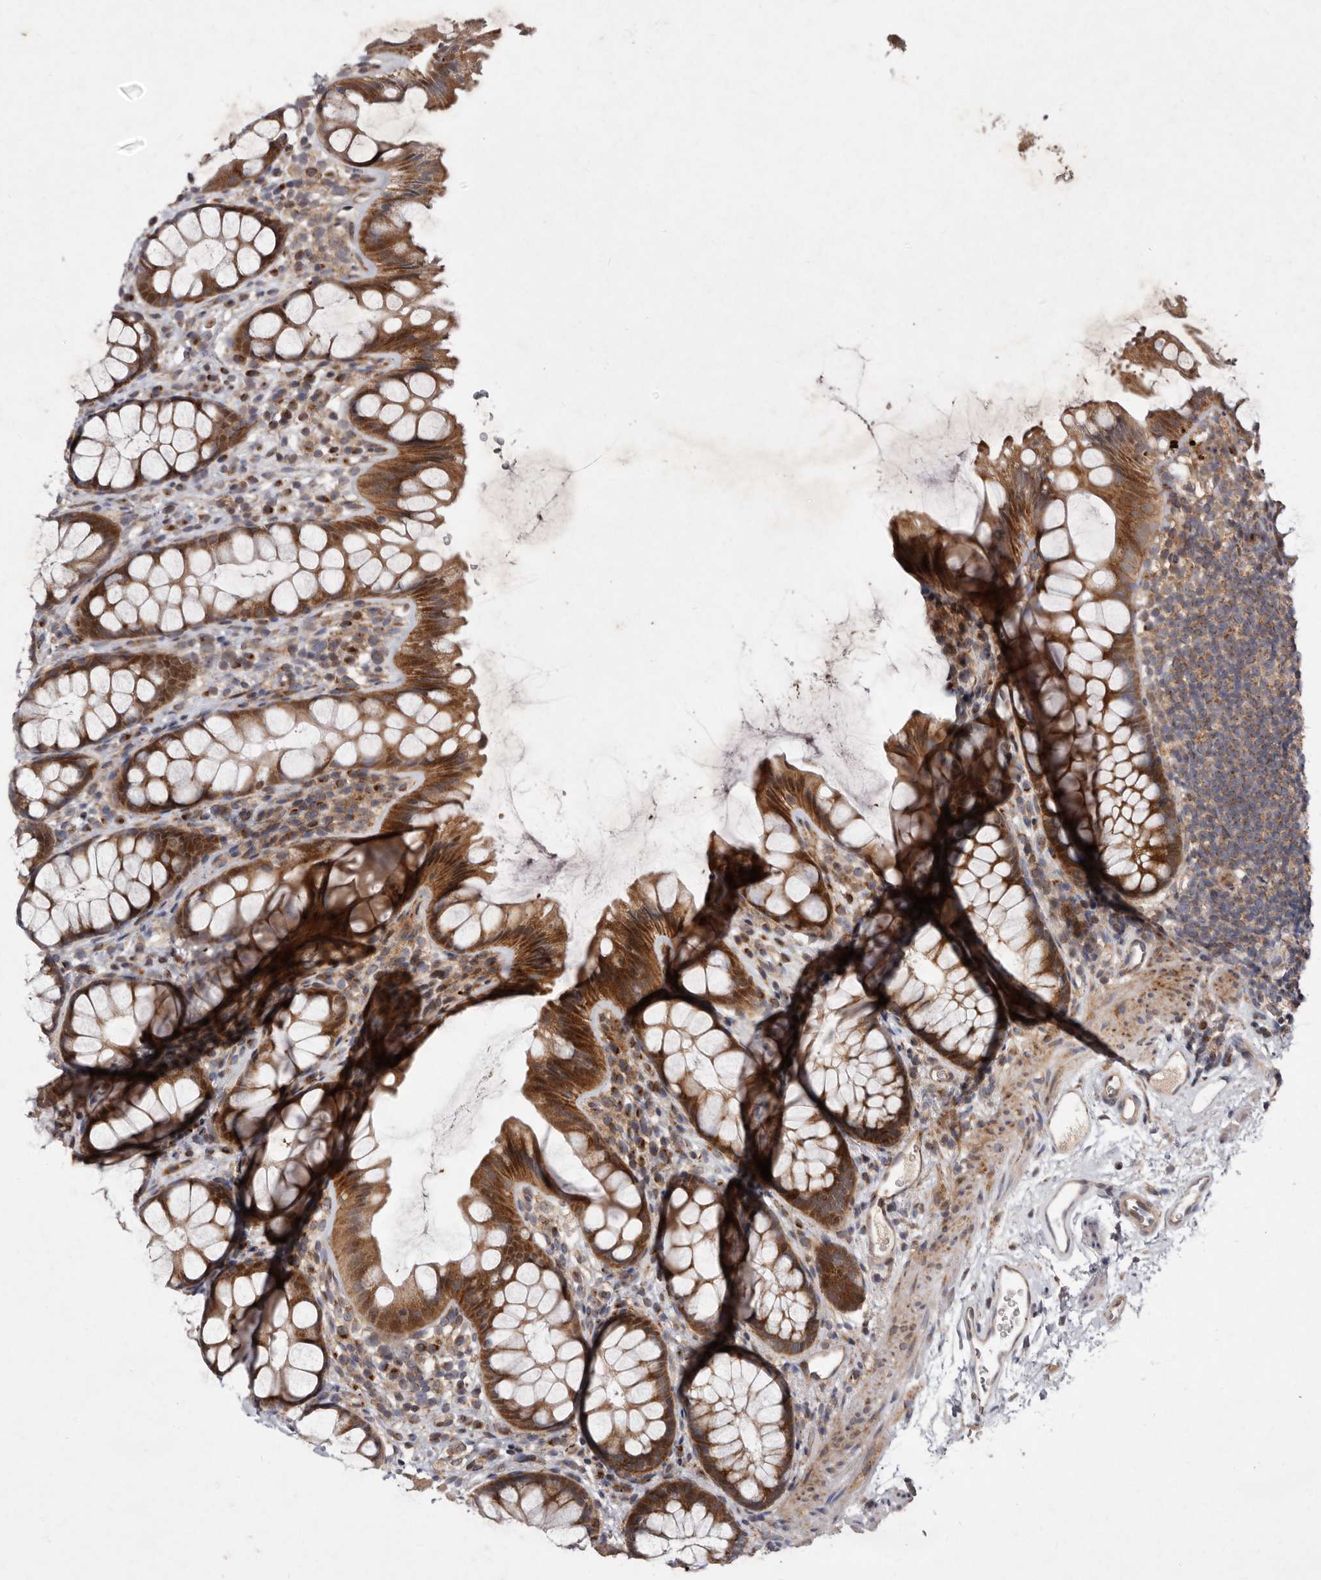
{"staining": {"intensity": "strong", "quantity": ">75%", "location": "cytoplasmic/membranous"}, "tissue": "rectum", "cell_type": "Glandular cells", "image_type": "normal", "snomed": [{"axis": "morphology", "description": "Normal tissue, NOS"}, {"axis": "topography", "description": "Rectum"}], "caption": "A high-resolution histopathology image shows immunohistochemistry (IHC) staining of normal rectum, which exhibits strong cytoplasmic/membranous staining in about >75% of glandular cells. (Brightfield microscopy of DAB IHC at high magnification).", "gene": "FLAD1", "patient": {"sex": "female", "age": 65}}